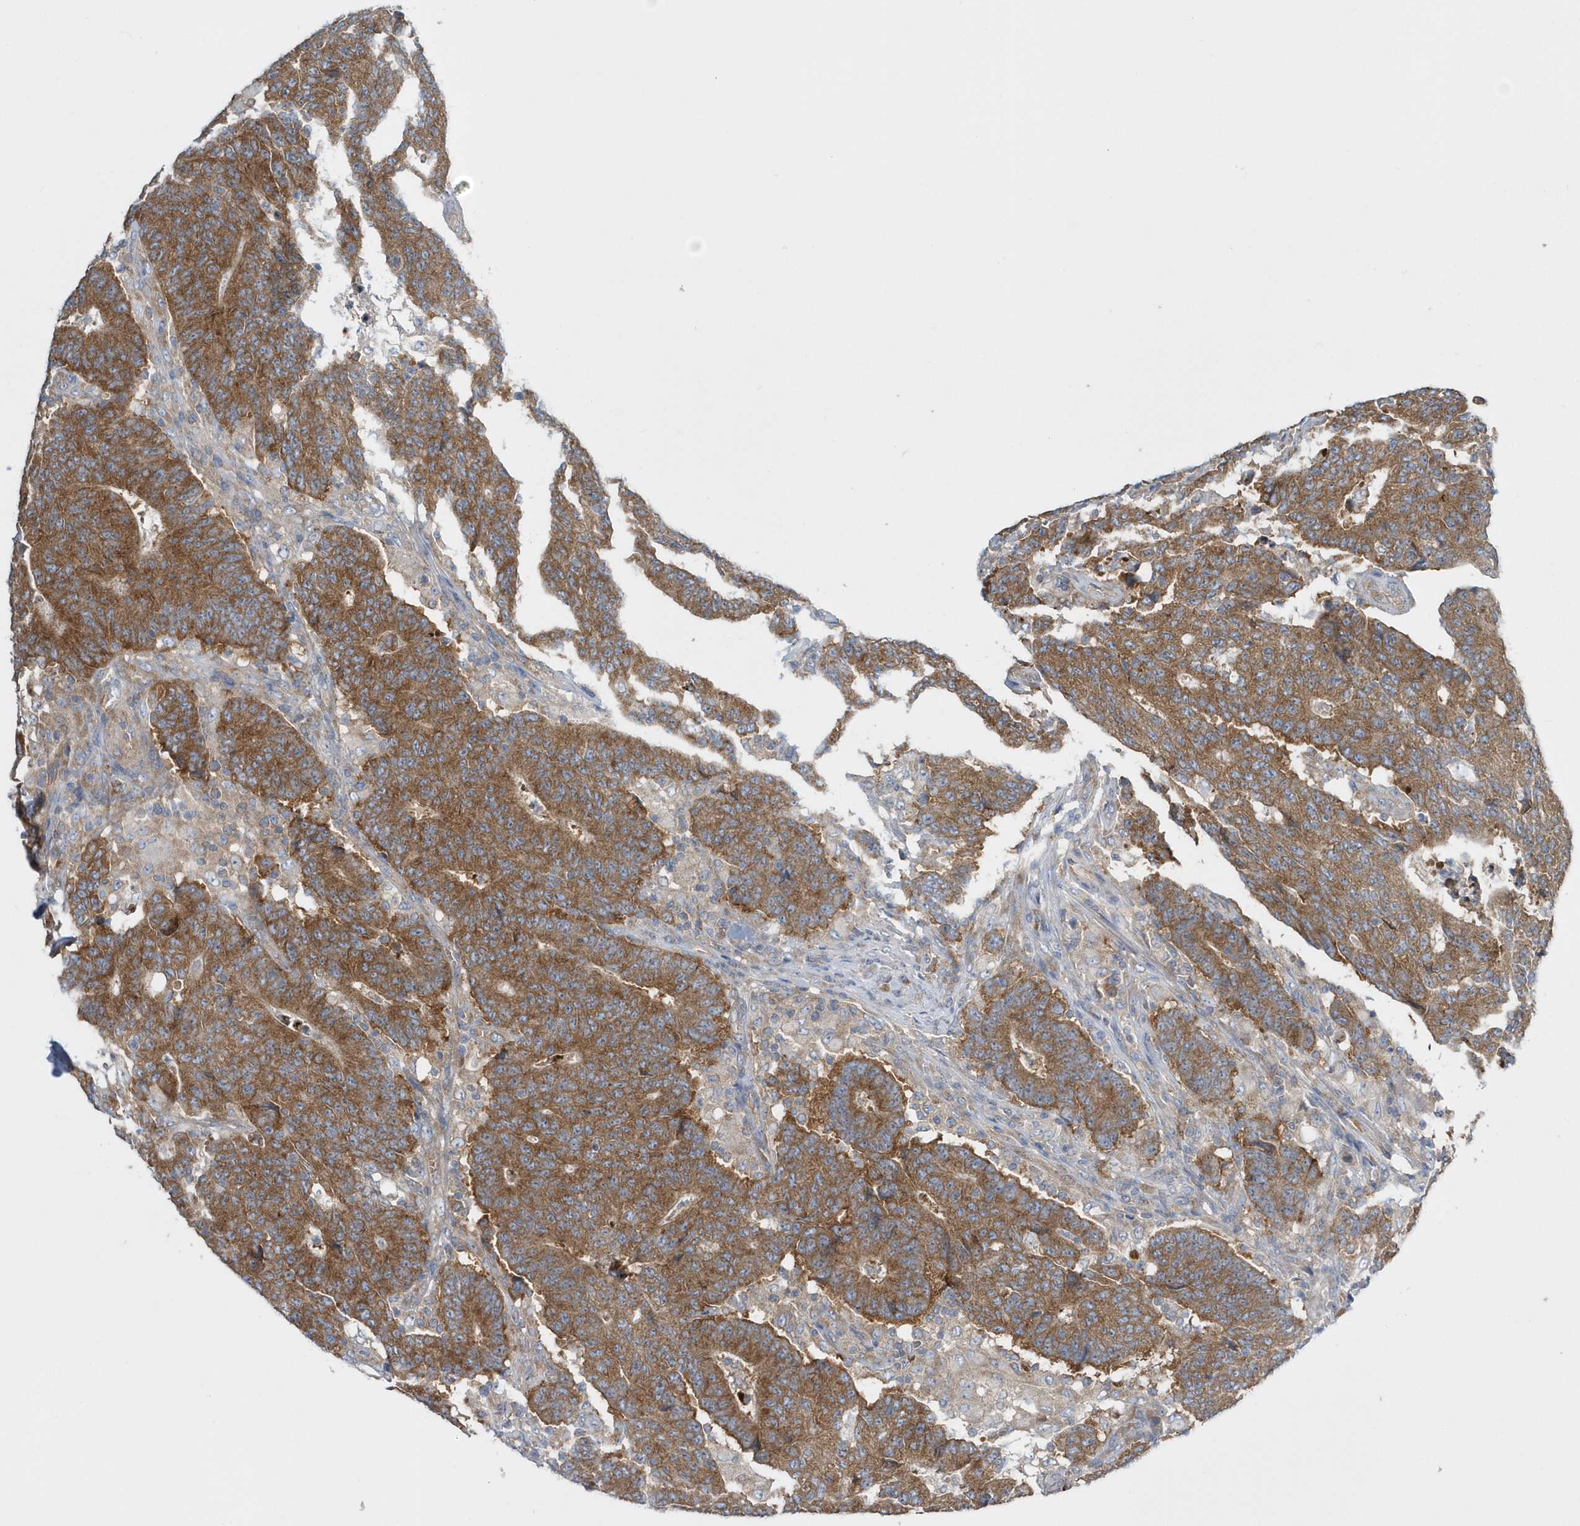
{"staining": {"intensity": "moderate", "quantity": ">75%", "location": "cytoplasmic/membranous"}, "tissue": "colorectal cancer", "cell_type": "Tumor cells", "image_type": "cancer", "snomed": [{"axis": "morphology", "description": "Normal tissue, NOS"}, {"axis": "morphology", "description": "Adenocarcinoma, NOS"}, {"axis": "topography", "description": "Colon"}], "caption": "Adenocarcinoma (colorectal) stained with DAB (3,3'-diaminobenzidine) immunohistochemistry exhibits medium levels of moderate cytoplasmic/membranous staining in approximately >75% of tumor cells. (Stains: DAB in brown, nuclei in blue, Microscopy: brightfield microscopy at high magnification).", "gene": "EIF3C", "patient": {"sex": "female", "age": 75}}